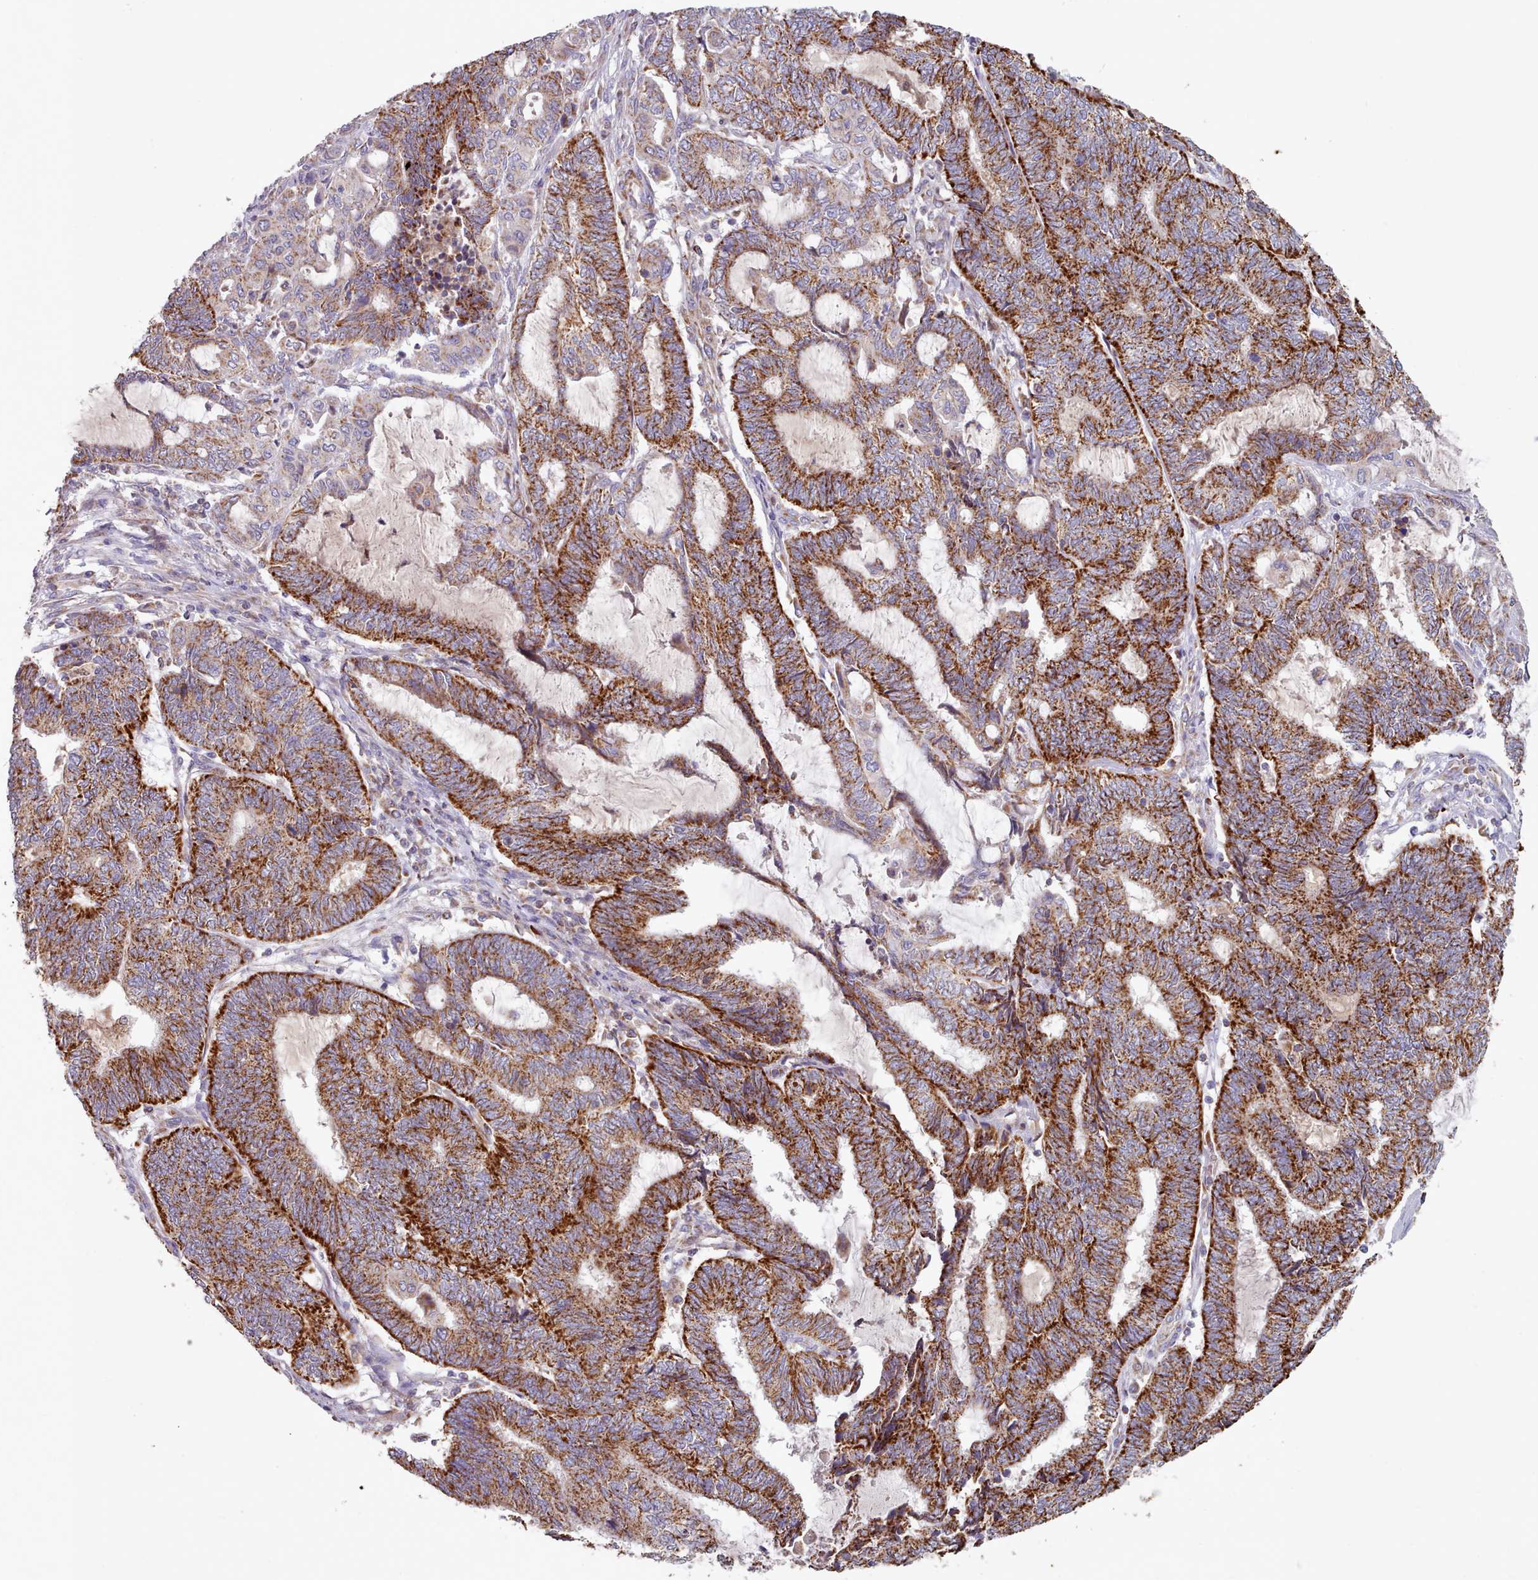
{"staining": {"intensity": "strong", "quantity": ">75%", "location": "cytoplasmic/membranous"}, "tissue": "endometrial cancer", "cell_type": "Tumor cells", "image_type": "cancer", "snomed": [{"axis": "morphology", "description": "Adenocarcinoma, NOS"}, {"axis": "topography", "description": "Uterus"}, {"axis": "topography", "description": "Endometrium"}], "caption": "IHC of human endometrial adenocarcinoma exhibits high levels of strong cytoplasmic/membranous positivity in about >75% of tumor cells.", "gene": "HSDL2", "patient": {"sex": "female", "age": 70}}